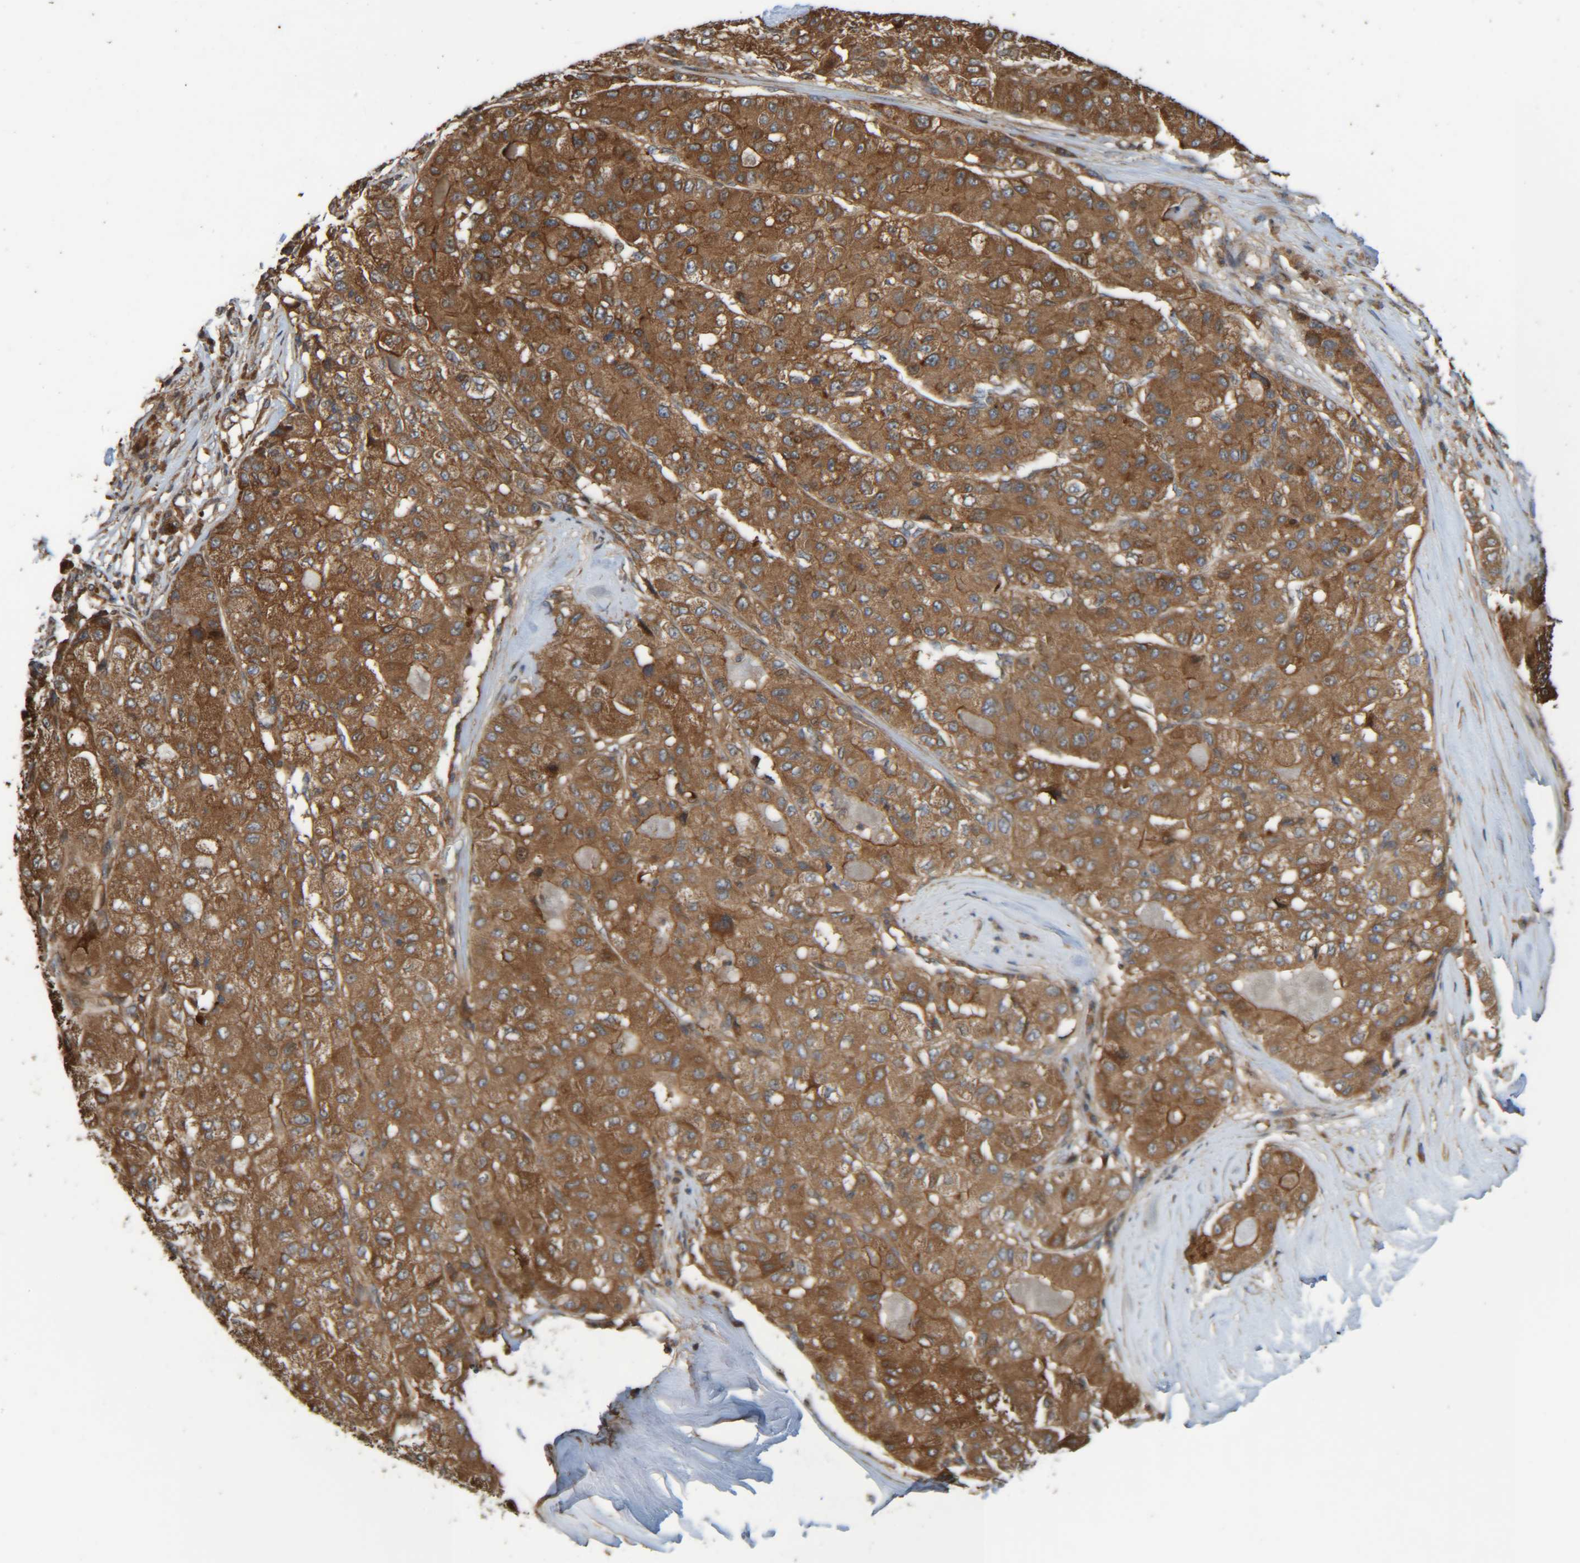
{"staining": {"intensity": "moderate", "quantity": ">75%", "location": "cytoplasmic/membranous"}, "tissue": "liver cancer", "cell_type": "Tumor cells", "image_type": "cancer", "snomed": [{"axis": "morphology", "description": "Carcinoma, Hepatocellular, NOS"}, {"axis": "topography", "description": "Liver"}], "caption": "About >75% of tumor cells in human liver cancer (hepatocellular carcinoma) reveal moderate cytoplasmic/membranous protein positivity as visualized by brown immunohistochemical staining.", "gene": "CCDC57", "patient": {"sex": "male", "age": 80}}